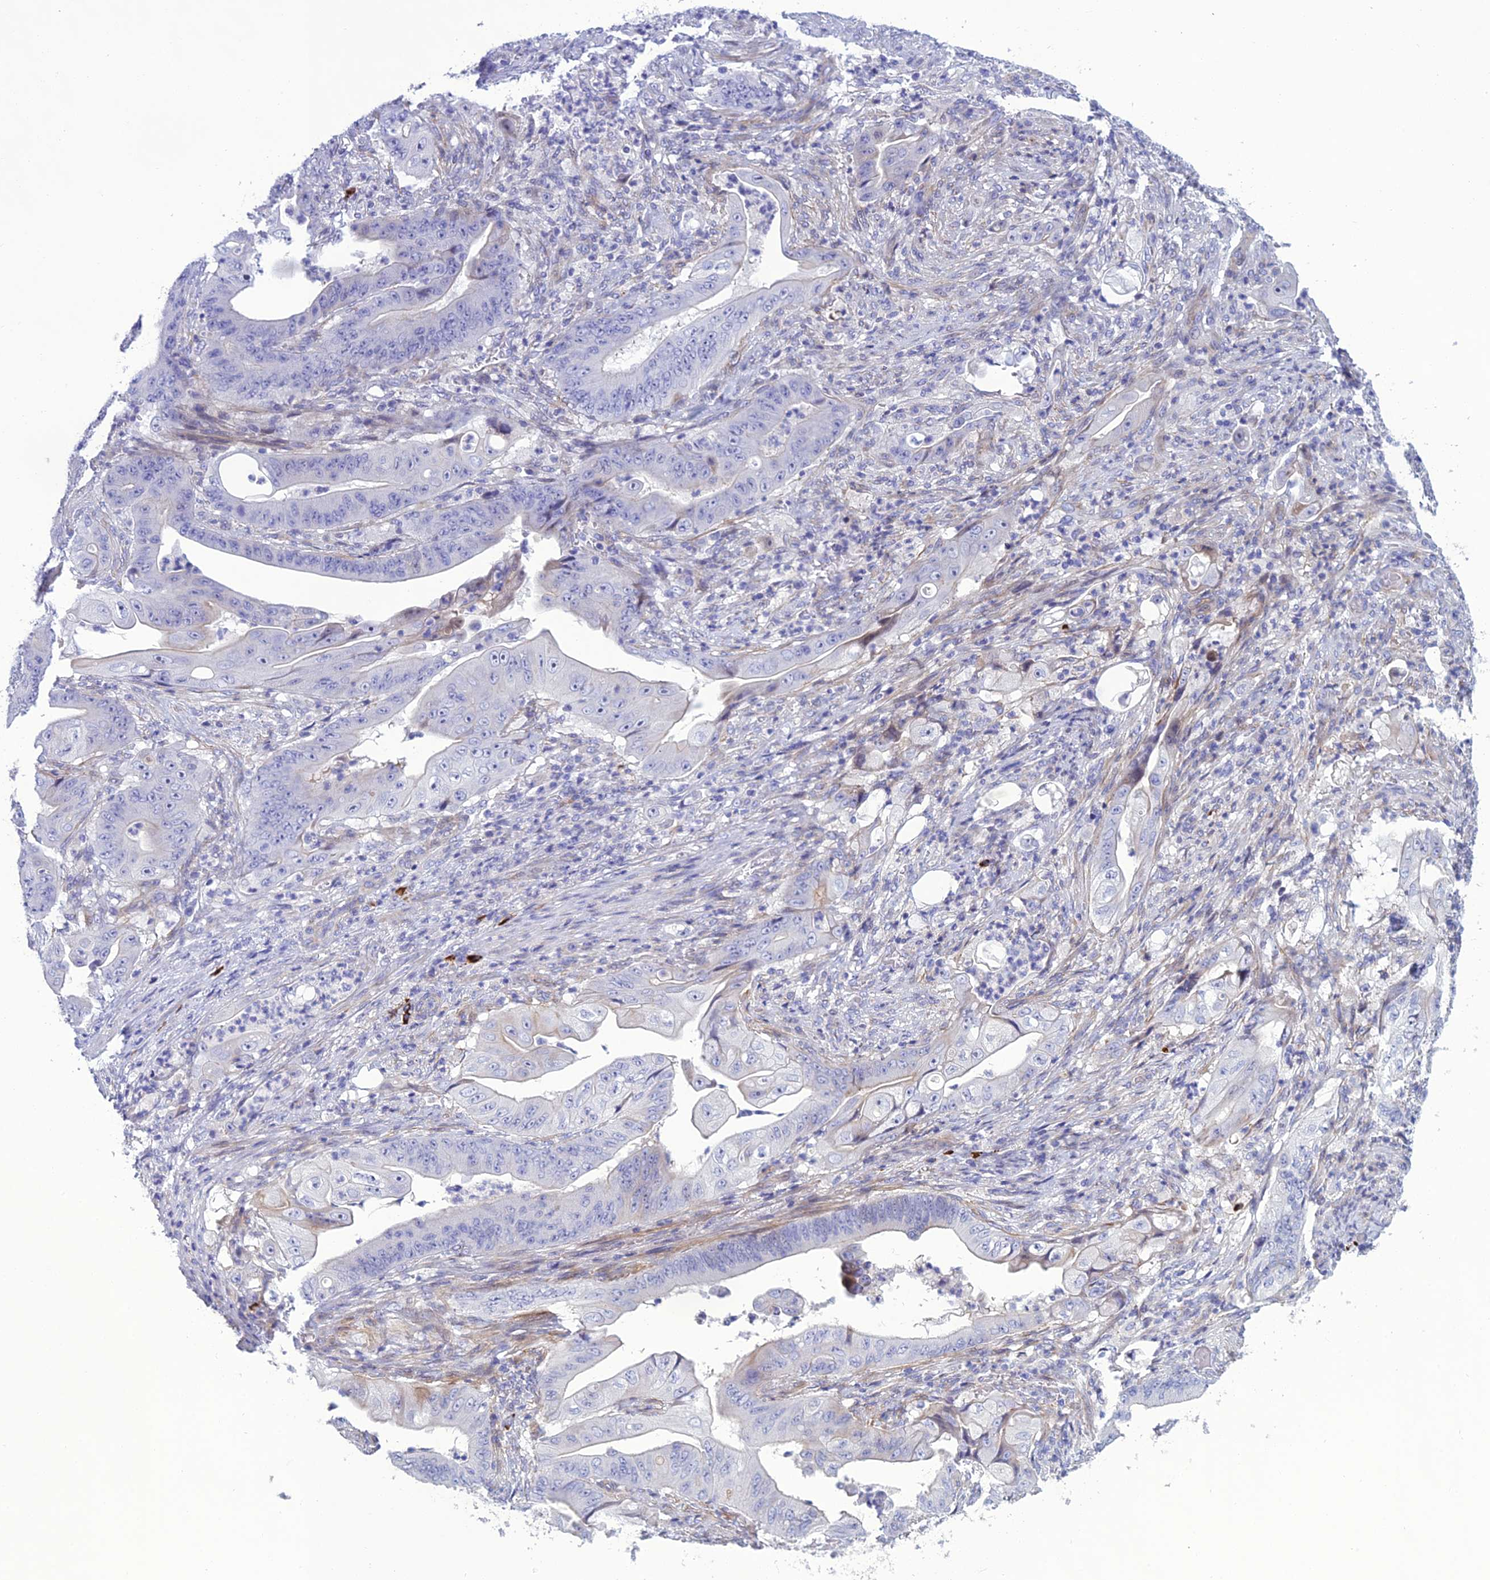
{"staining": {"intensity": "negative", "quantity": "none", "location": "none"}, "tissue": "stomach cancer", "cell_type": "Tumor cells", "image_type": "cancer", "snomed": [{"axis": "morphology", "description": "Adenocarcinoma, NOS"}, {"axis": "topography", "description": "Stomach"}], "caption": "High power microscopy micrograph of an immunohistochemistry (IHC) micrograph of stomach cancer (adenocarcinoma), revealing no significant staining in tumor cells.", "gene": "OR56B1", "patient": {"sex": "female", "age": 73}}